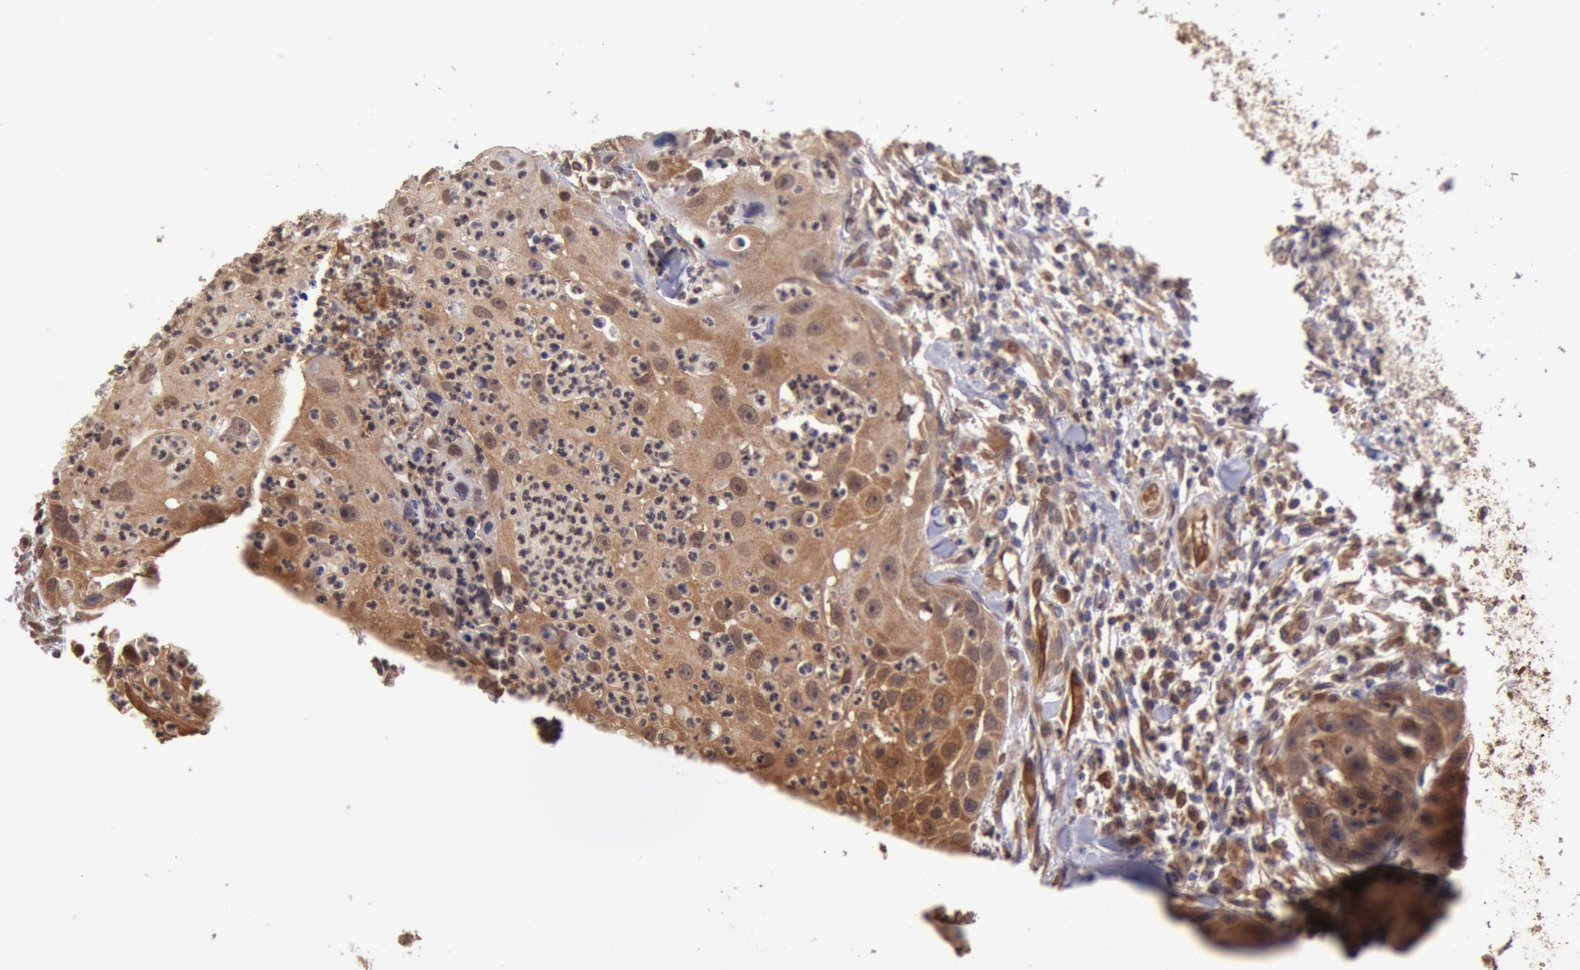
{"staining": {"intensity": "strong", "quantity": ">75%", "location": "cytoplasmic/membranous,nuclear"}, "tissue": "head and neck cancer", "cell_type": "Tumor cells", "image_type": "cancer", "snomed": [{"axis": "morphology", "description": "Squamous cell carcinoma, NOS"}, {"axis": "topography", "description": "Head-Neck"}], "caption": "Head and neck cancer (squamous cell carcinoma) stained with DAB (3,3'-diaminobenzidine) IHC displays high levels of strong cytoplasmic/membranous and nuclear expression in about >75% of tumor cells.", "gene": "COMT", "patient": {"sex": "male", "age": 64}}